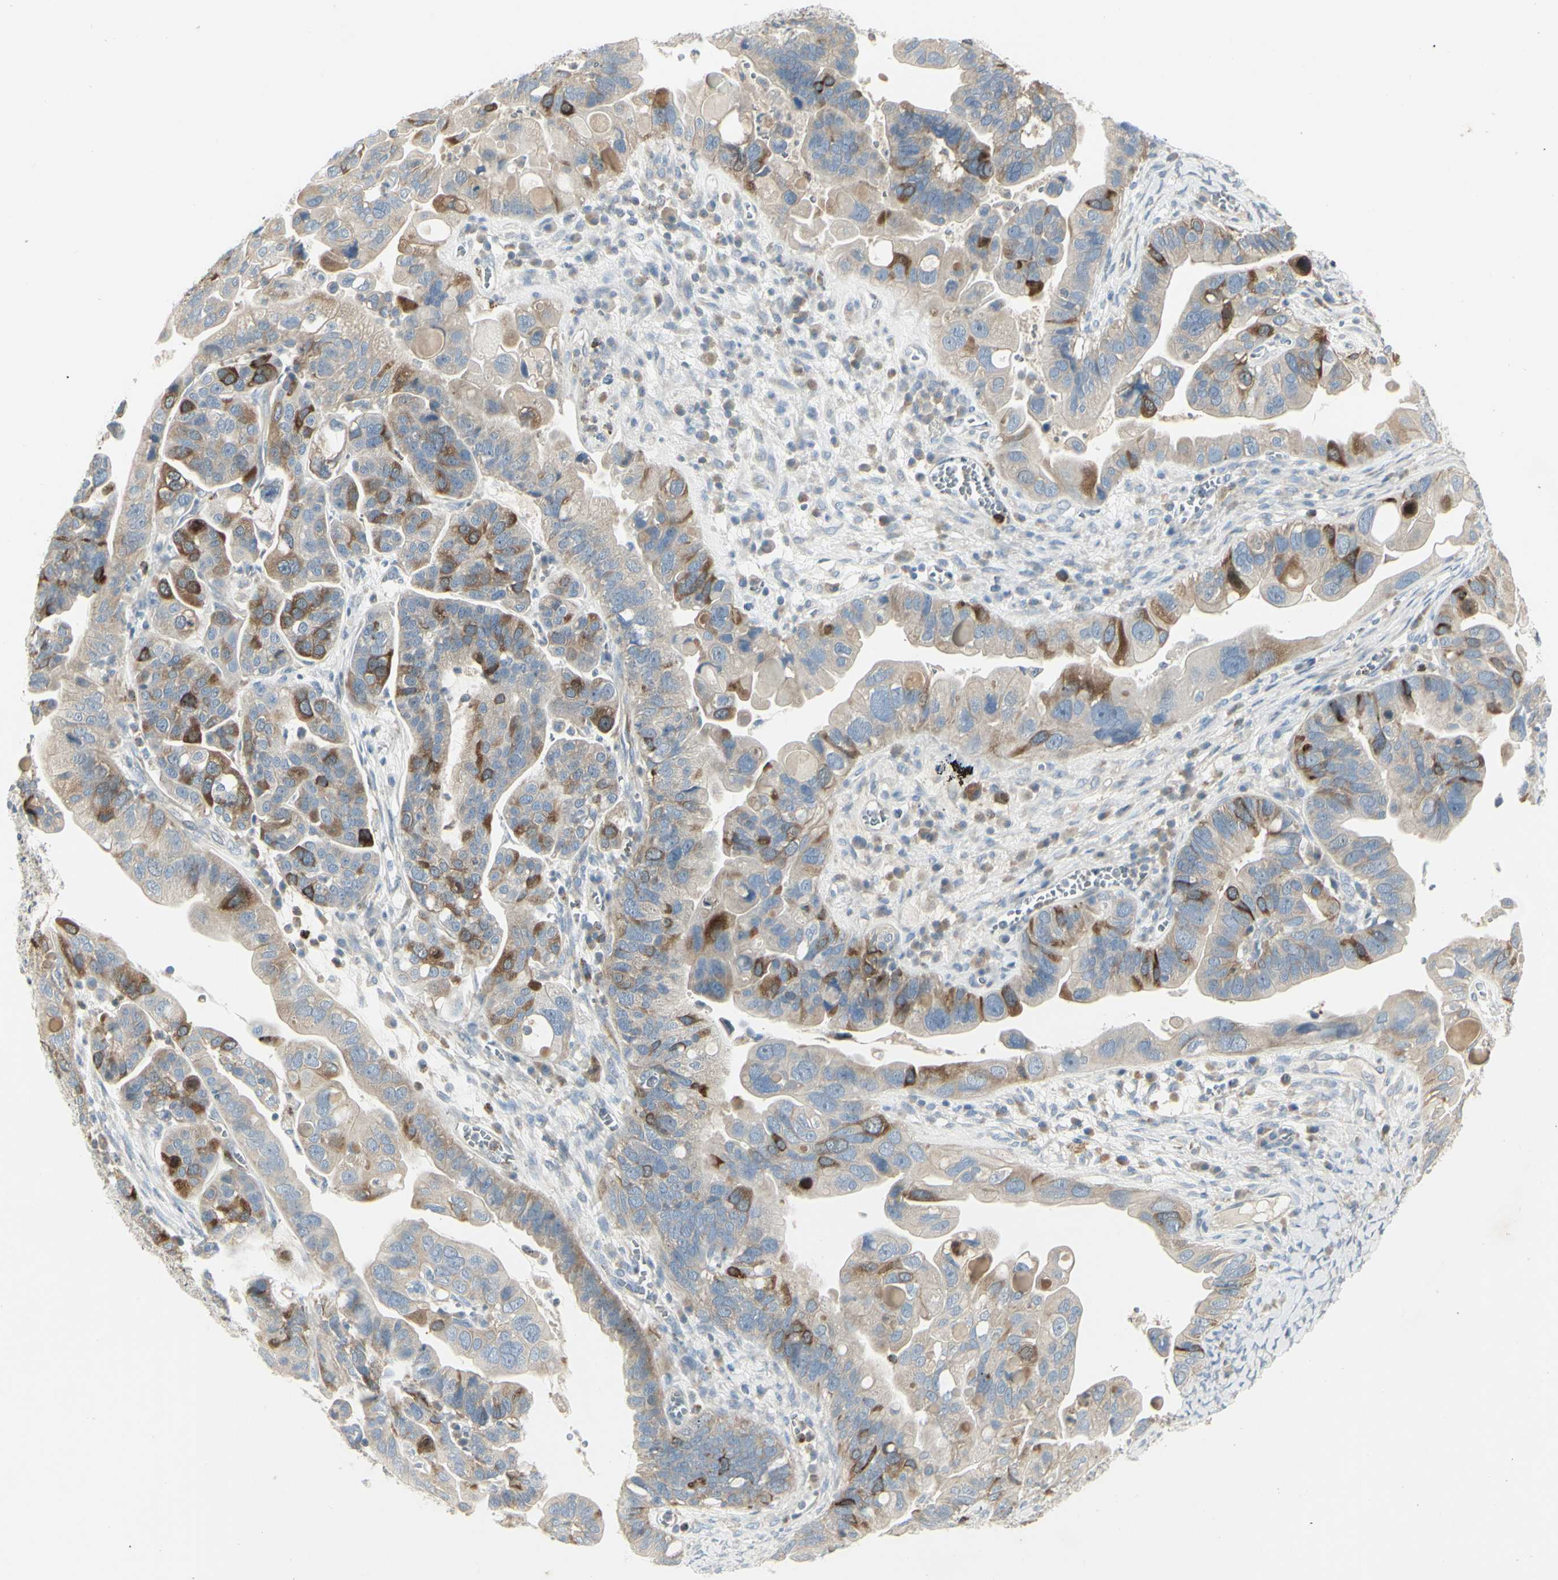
{"staining": {"intensity": "strong", "quantity": "<25%", "location": "cytoplasmic/membranous"}, "tissue": "ovarian cancer", "cell_type": "Tumor cells", "image_type": "cancer", "snomed": [{"axis": "morphology", "description": "Cystadenocarcinoma, serous, NOS"}, {"axis": "topography", "description": "Ovary"}], "caption": "A brown stain labels strong cytoplasmic/membranous staining of a protein in ovarian cancer (serous cystadenocarcinoma) tumor cells.", "gene": "CCNB2", "patient": {"sex": "female", "age": 56}}